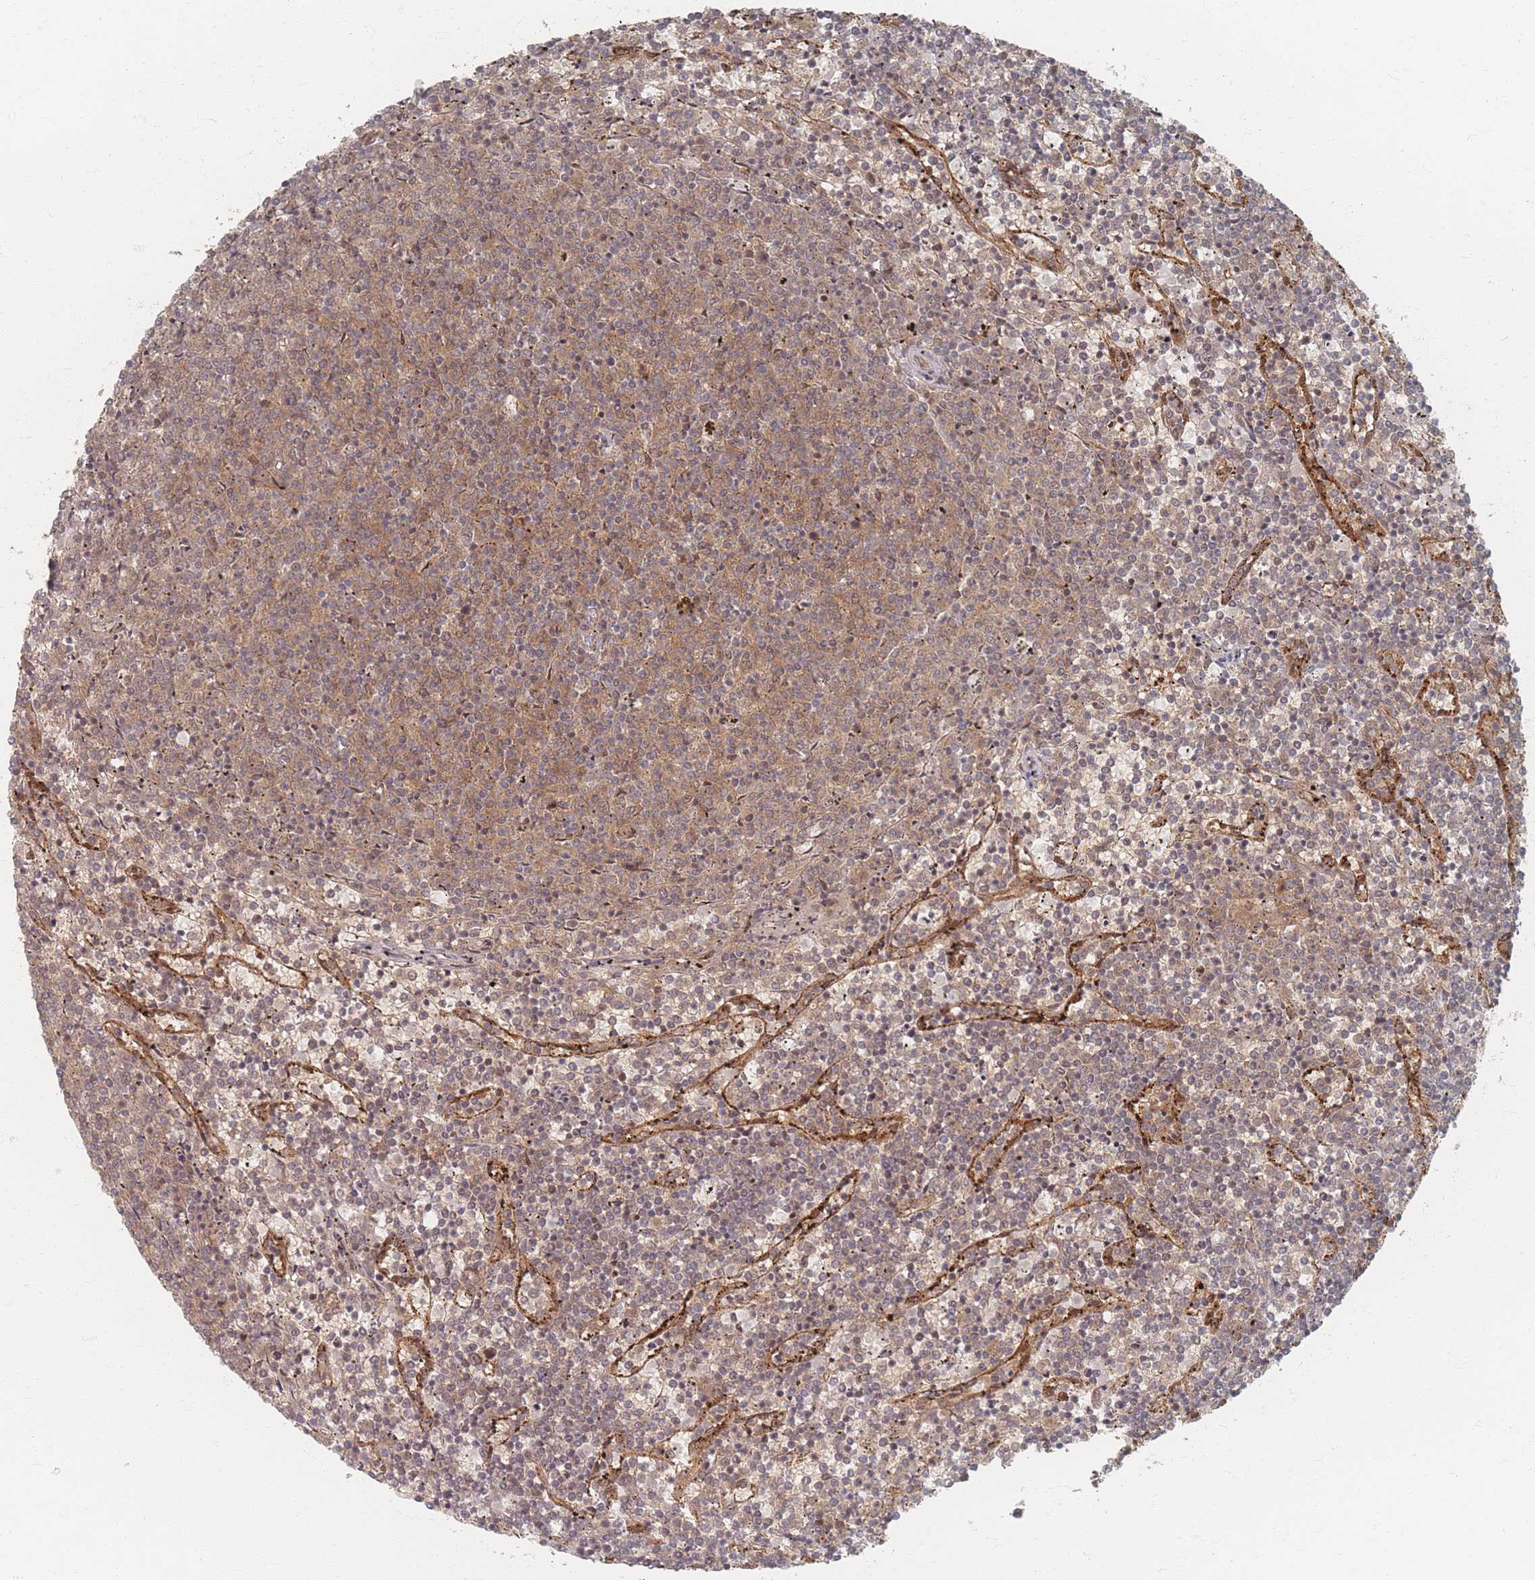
{"staining": {"intensity": "moderate", "quantity": ">75%", "location": "cytoplasmic/membranous"}, "tissue": "lymphoma", "cell_type": "Tumor cells", "image_type": "cancer", "snomed": [{"axis": "morphology", "description": "Malignant lymphoma, non-Hodgkin's type, Low grade"}, {"axis": "topography", "description": "Spleen"}], "caption": "Immunohistochemical staining of malignant lymphoma, non-Hodgkin's type (low-grade) displays moderate cytoplasmic/membranous protein expression in approximately >75% of tumor cells. Nuclei are stained in blue.", "gene": "PSMD9", "patient": {"sex": "female", "age": 50}}